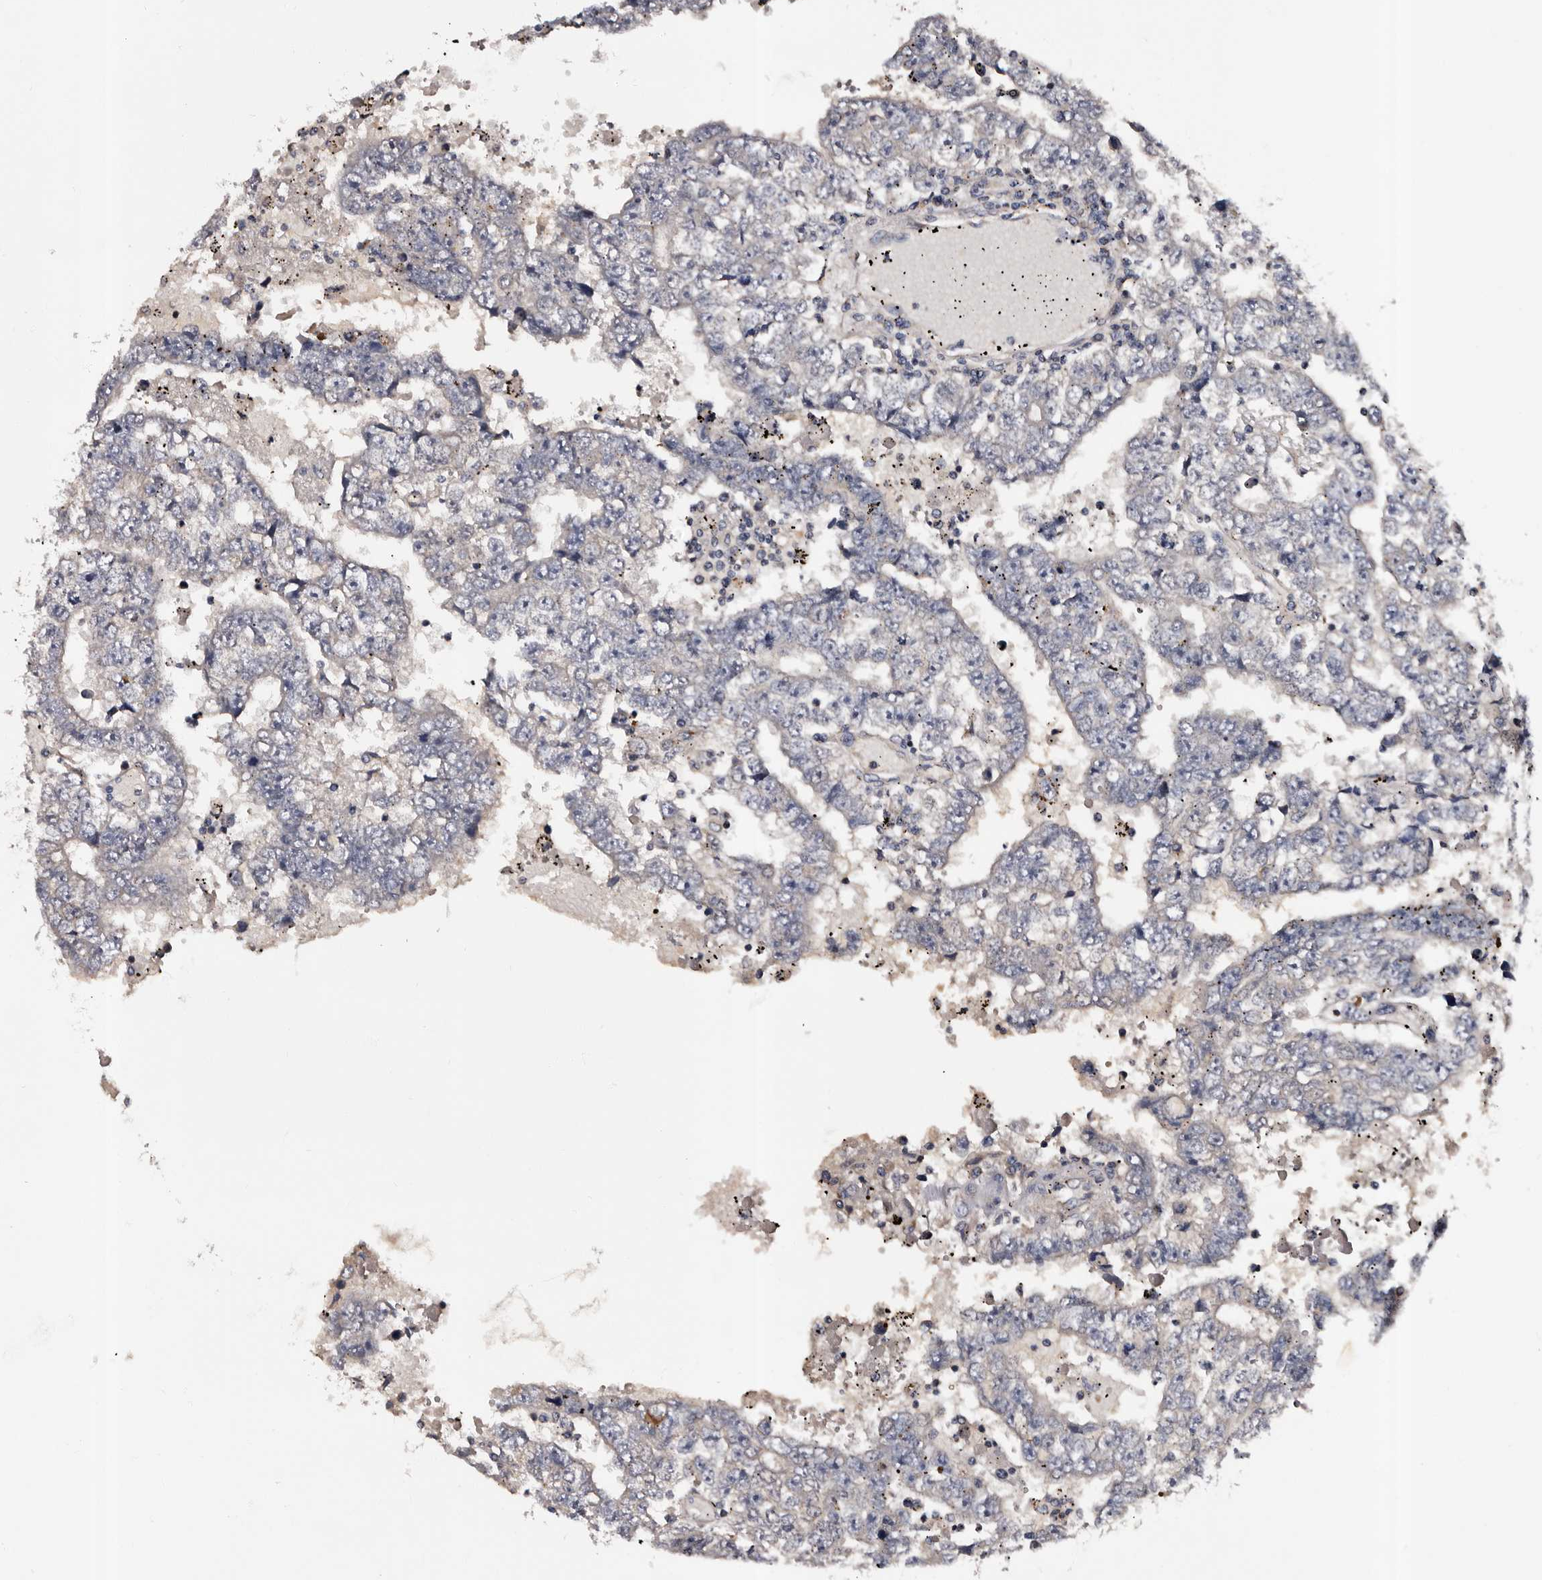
{"staining": {"intensity": "negative", "quantity": "none", "location": "none"}, "tissue": "testis cancer", "cell_type": "Tumor cells", "image_type": "cancer", "snomed": [{"axis": "morphology", "description": "Carcinoma, Embryonal, NOS"}, {"axis": "topography", "description": "Testis"}], "caption": "Testis cancer (embryonal carcinoma) was stained to show a protein in brown. There is no significant expression in tumor cells.", "gene": "ADCK5", "patient": {"sex": "male", "age": 25}}